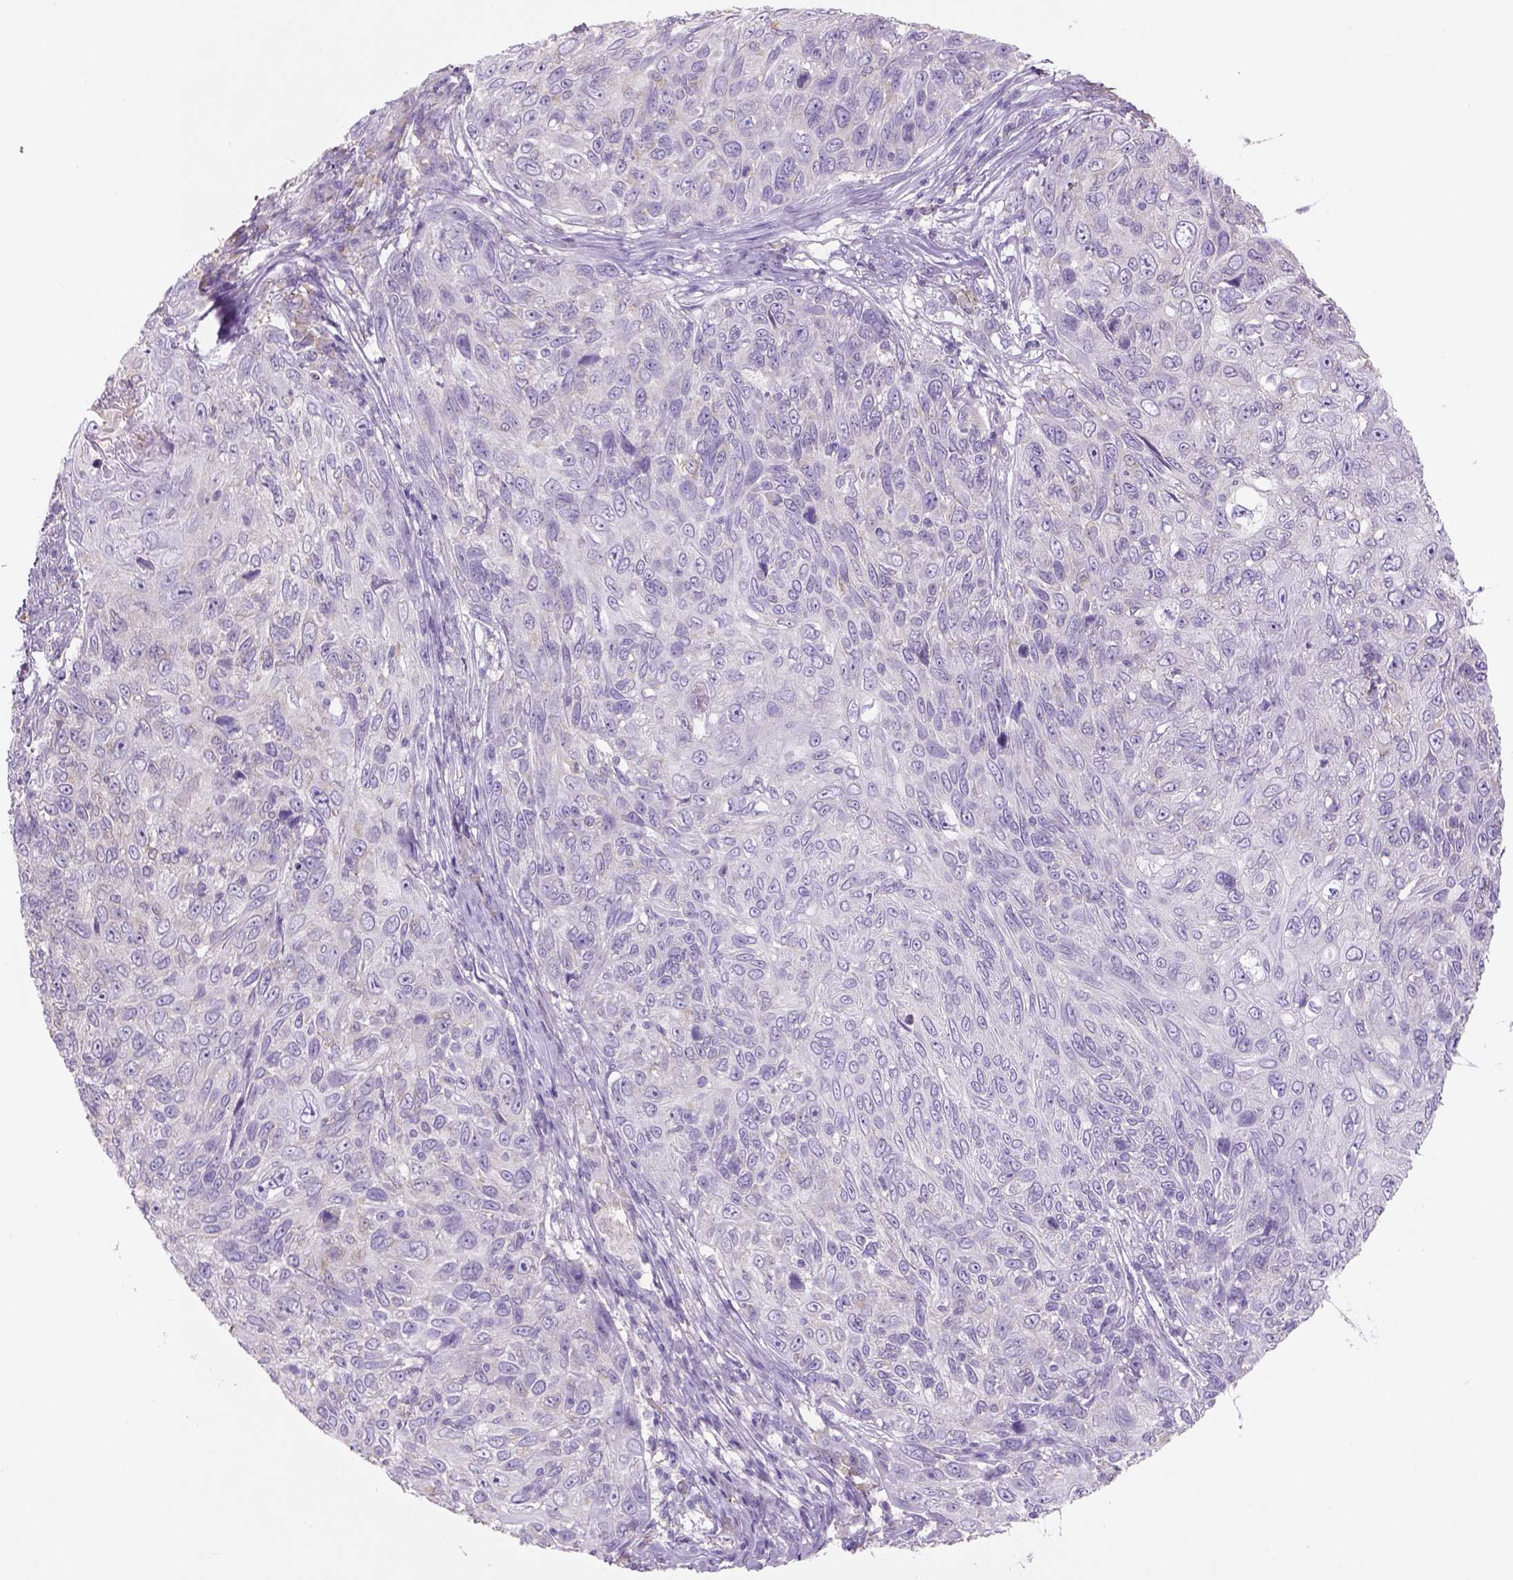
{"staining": {"intensity": "negative", "quantity": "none", "location": "none"}, "tissue": "skin cancer", "cell_type": "Tumor cells", "image_type": "cancer", "snomed": [{"axis": "morphology", "description": "Squamous cell carcinoma, NOS"}, {"axis": "topography", "description": "Skin"}], "caption": "This is an IHC histopathology image of squamous cell carcinoma (skin). There is no expression in tumor cells.", "gene": "NAALAD2", "patient": {"sex": "male", "age": 92}}